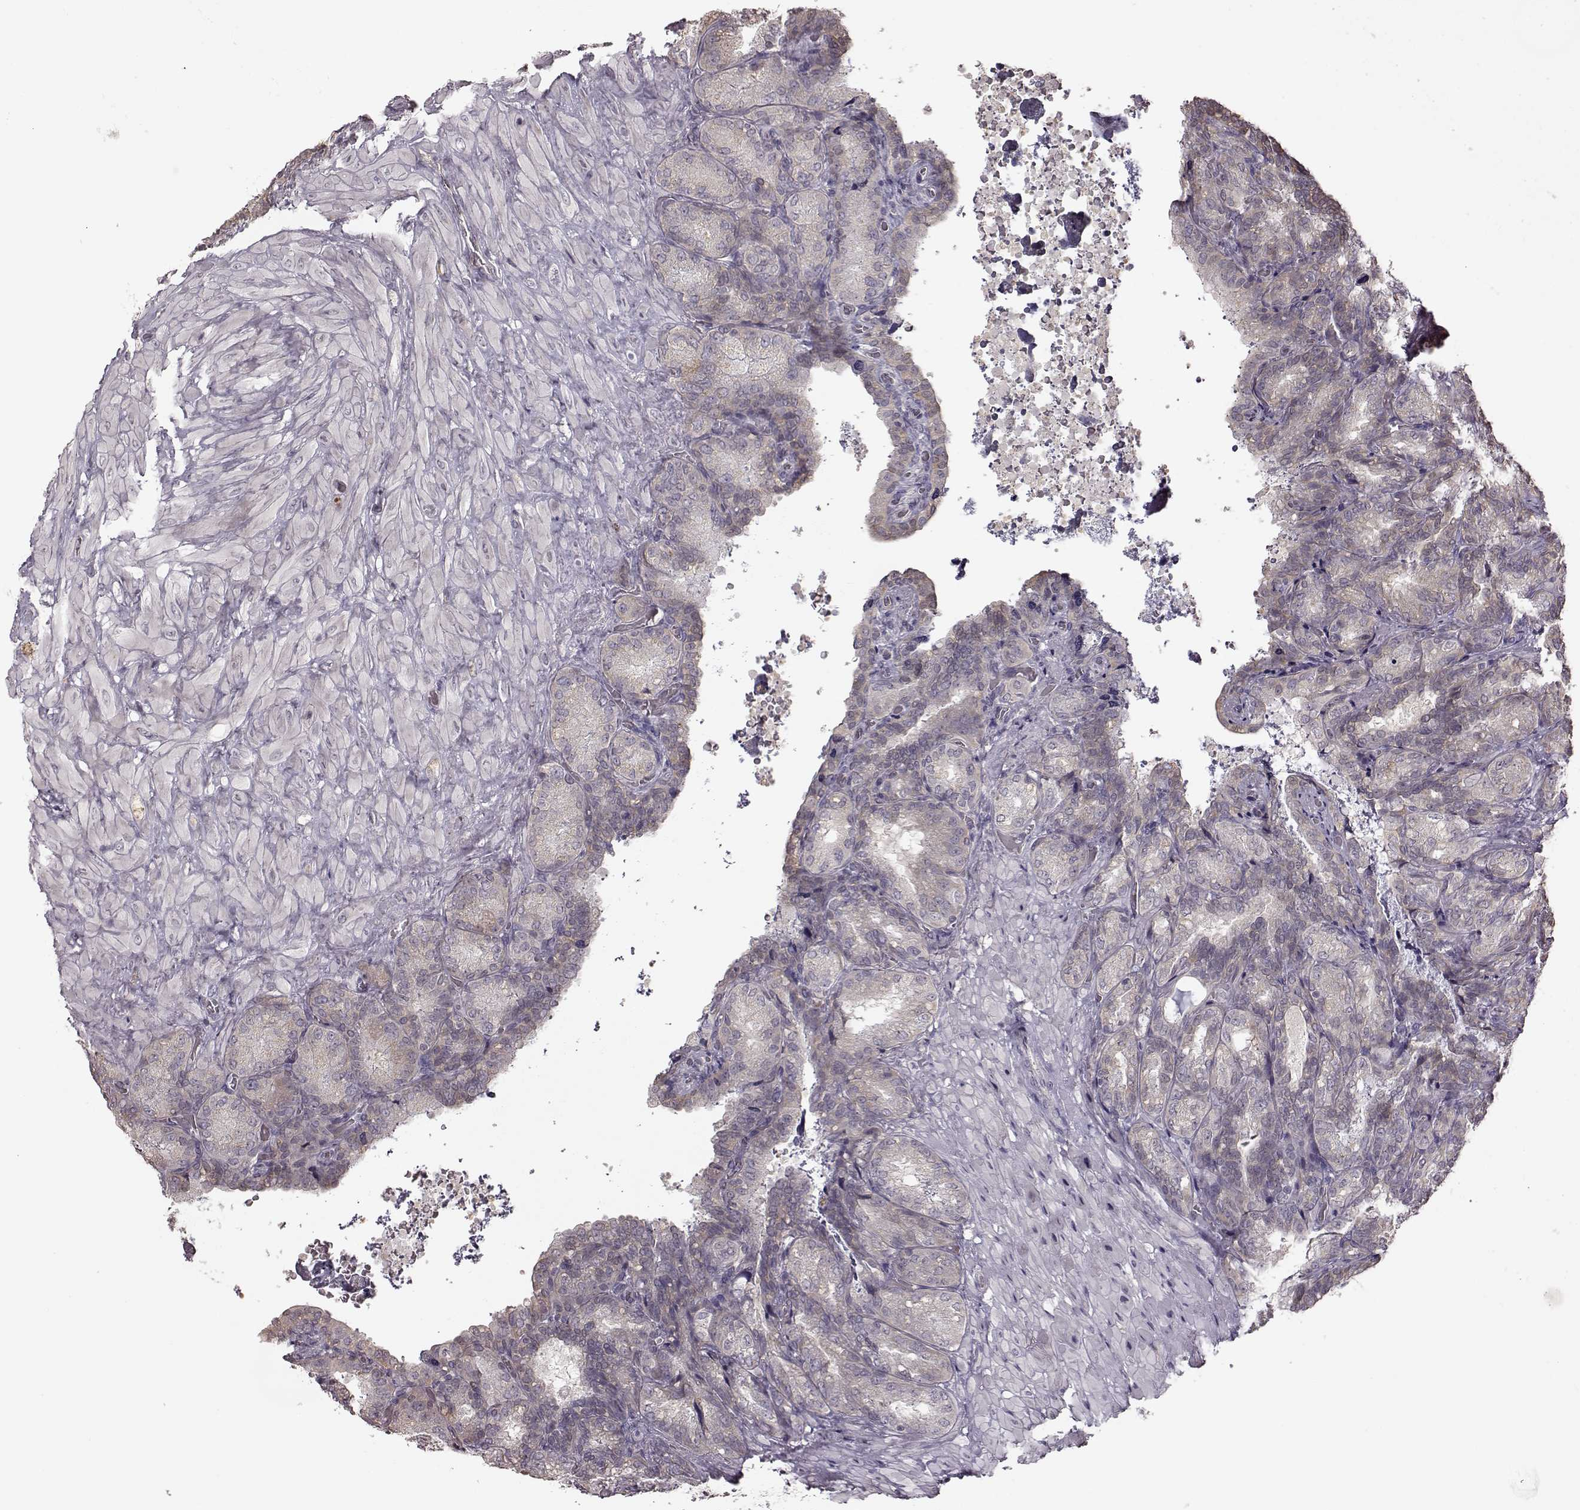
{"staining": {"intensity": "weak", "quantity": "25%-75%", "location": "cytoplasmic/membranous"}, "tissue": "seminal vesicle", "cell_type": "Glandular cells", "image_type": "normal", "snomed": [{"axis": "morphology", "description": "Normal tissue, NOS"}, {"axis": "topography", "description": "Seminal veicle"}], "caption": "A micrograph of seminal vesicle stained for a protein reveals weak cytoplasmic/membranous brown staining in glandular cells. (Stains: DAB (3,3'-diaminobenzidine) in brown, nuclei in blue, Microscopy: brightfield microscopy at high magnification).", "gene": "CRB1", "patient": {"sex": "male", "age": 68}}